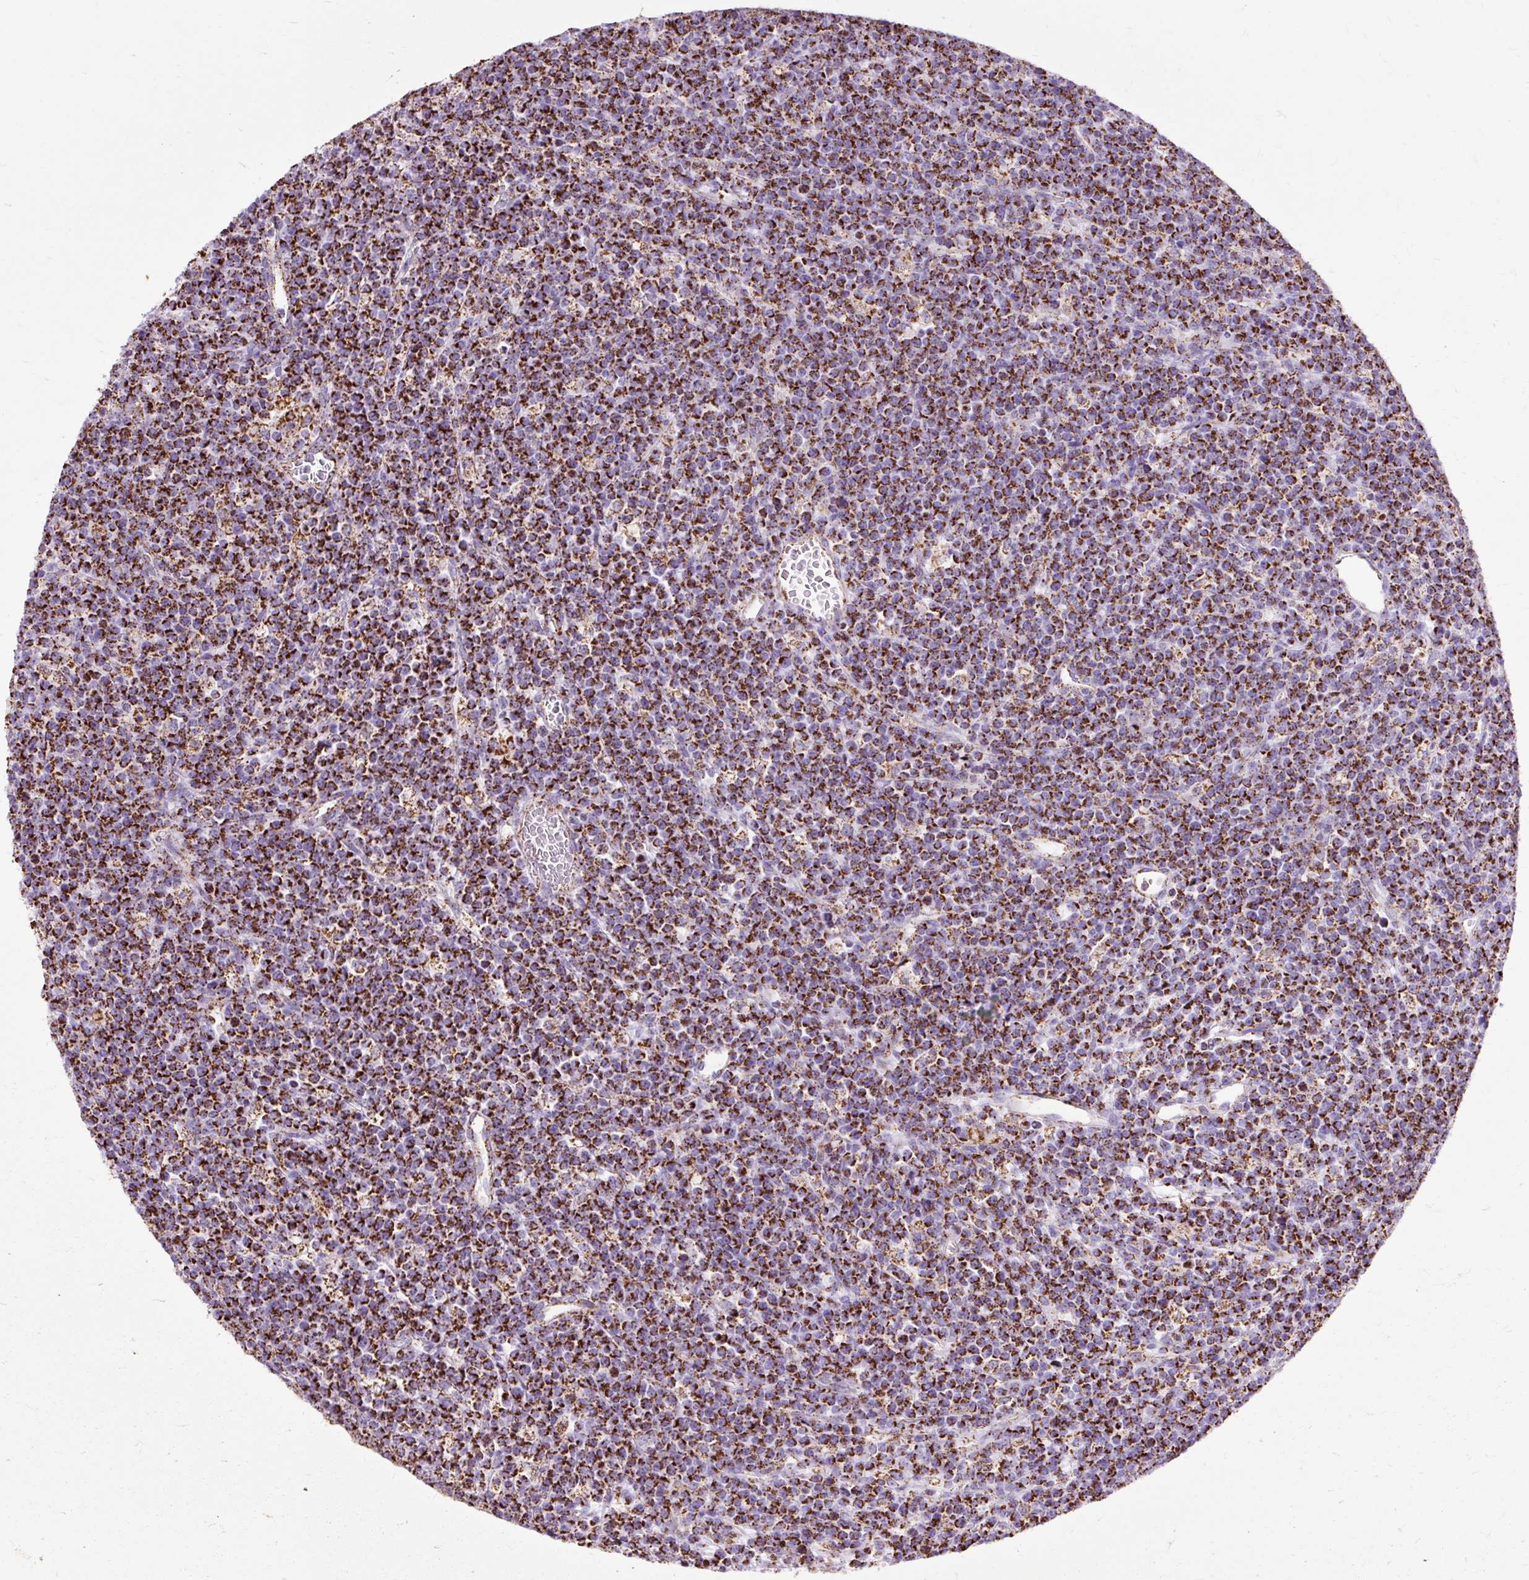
{"staining": {"intensity": "strong", "quantity": ">75%", "location": "cytoplasmic/membranous"}, "tissue": "lymphoma", "cell_type": "Tumor cells", "image_type": "cancer", "snomed": [{"axis": "morphology", "description": "Malignant lymphoma, non-Hodgkin's type, High grade"}, {"axis": "topography", "description": "Ovary"}], "caption": "Lymphoma stained with immunohistochemistry (IHC) shows strong cytoplasmic/membranous positivity in about >75% of tumor cells.", "gene": "DLAT", "patient": {"sex": "female", "age": 56}}